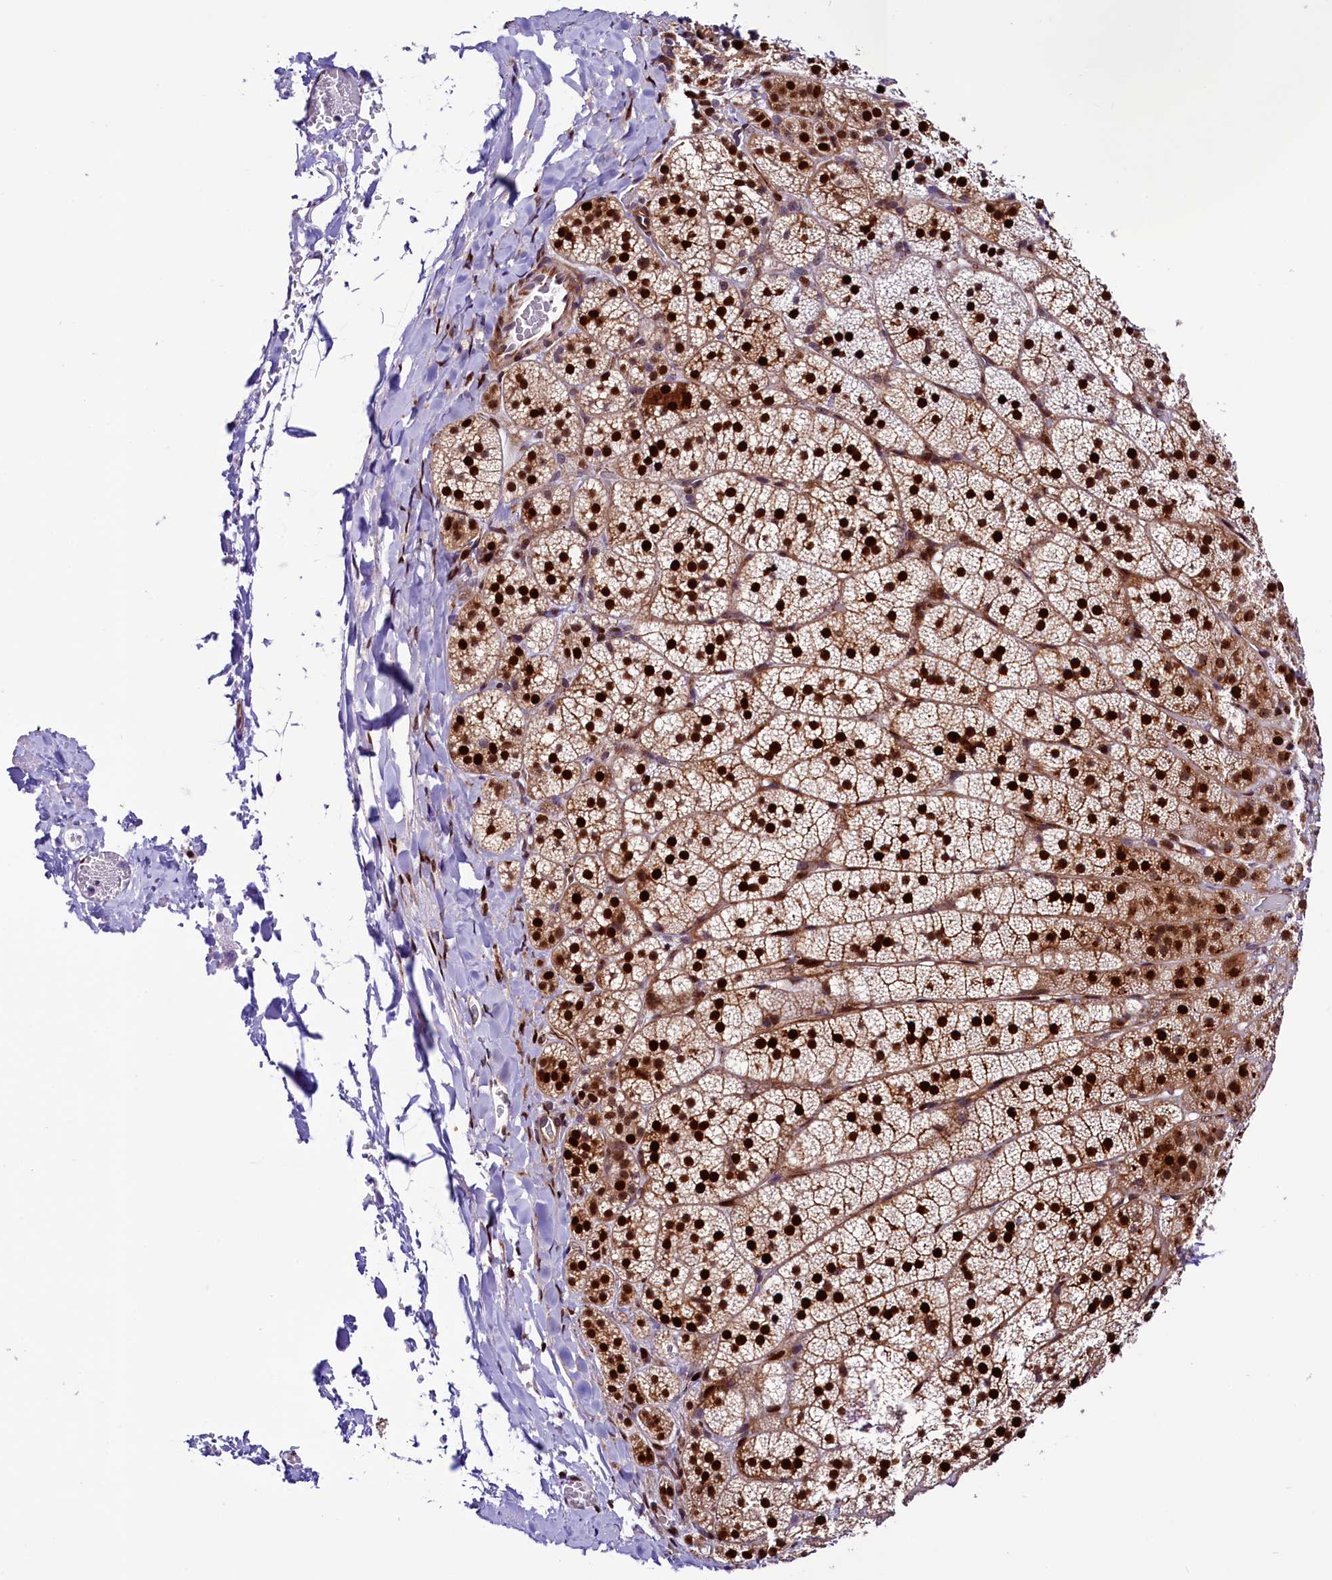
{"staining": {"intensity": "strong", "quantity": ">75%", "location": "cytoplasmic/membranous,nuclear"}, "tissue": "adrenal gland", "cell_type": "Glandular cells", "image_type": "normal", "snomed": [{"axis": "morphology", "description": "Normal tissue, NOS"}, {"axis": "topography", "description": "Adrenal gland"}], "caption": "This photomicrograph displays immunohistochemistry staining of unremarkable human adrenal gland, with high strong cytoplasmic/membranous,nuclear positivity in approximately >75% of glandular cells.", "gene": "TRMT112", "patient": {"sex": "female", "age": 44}}